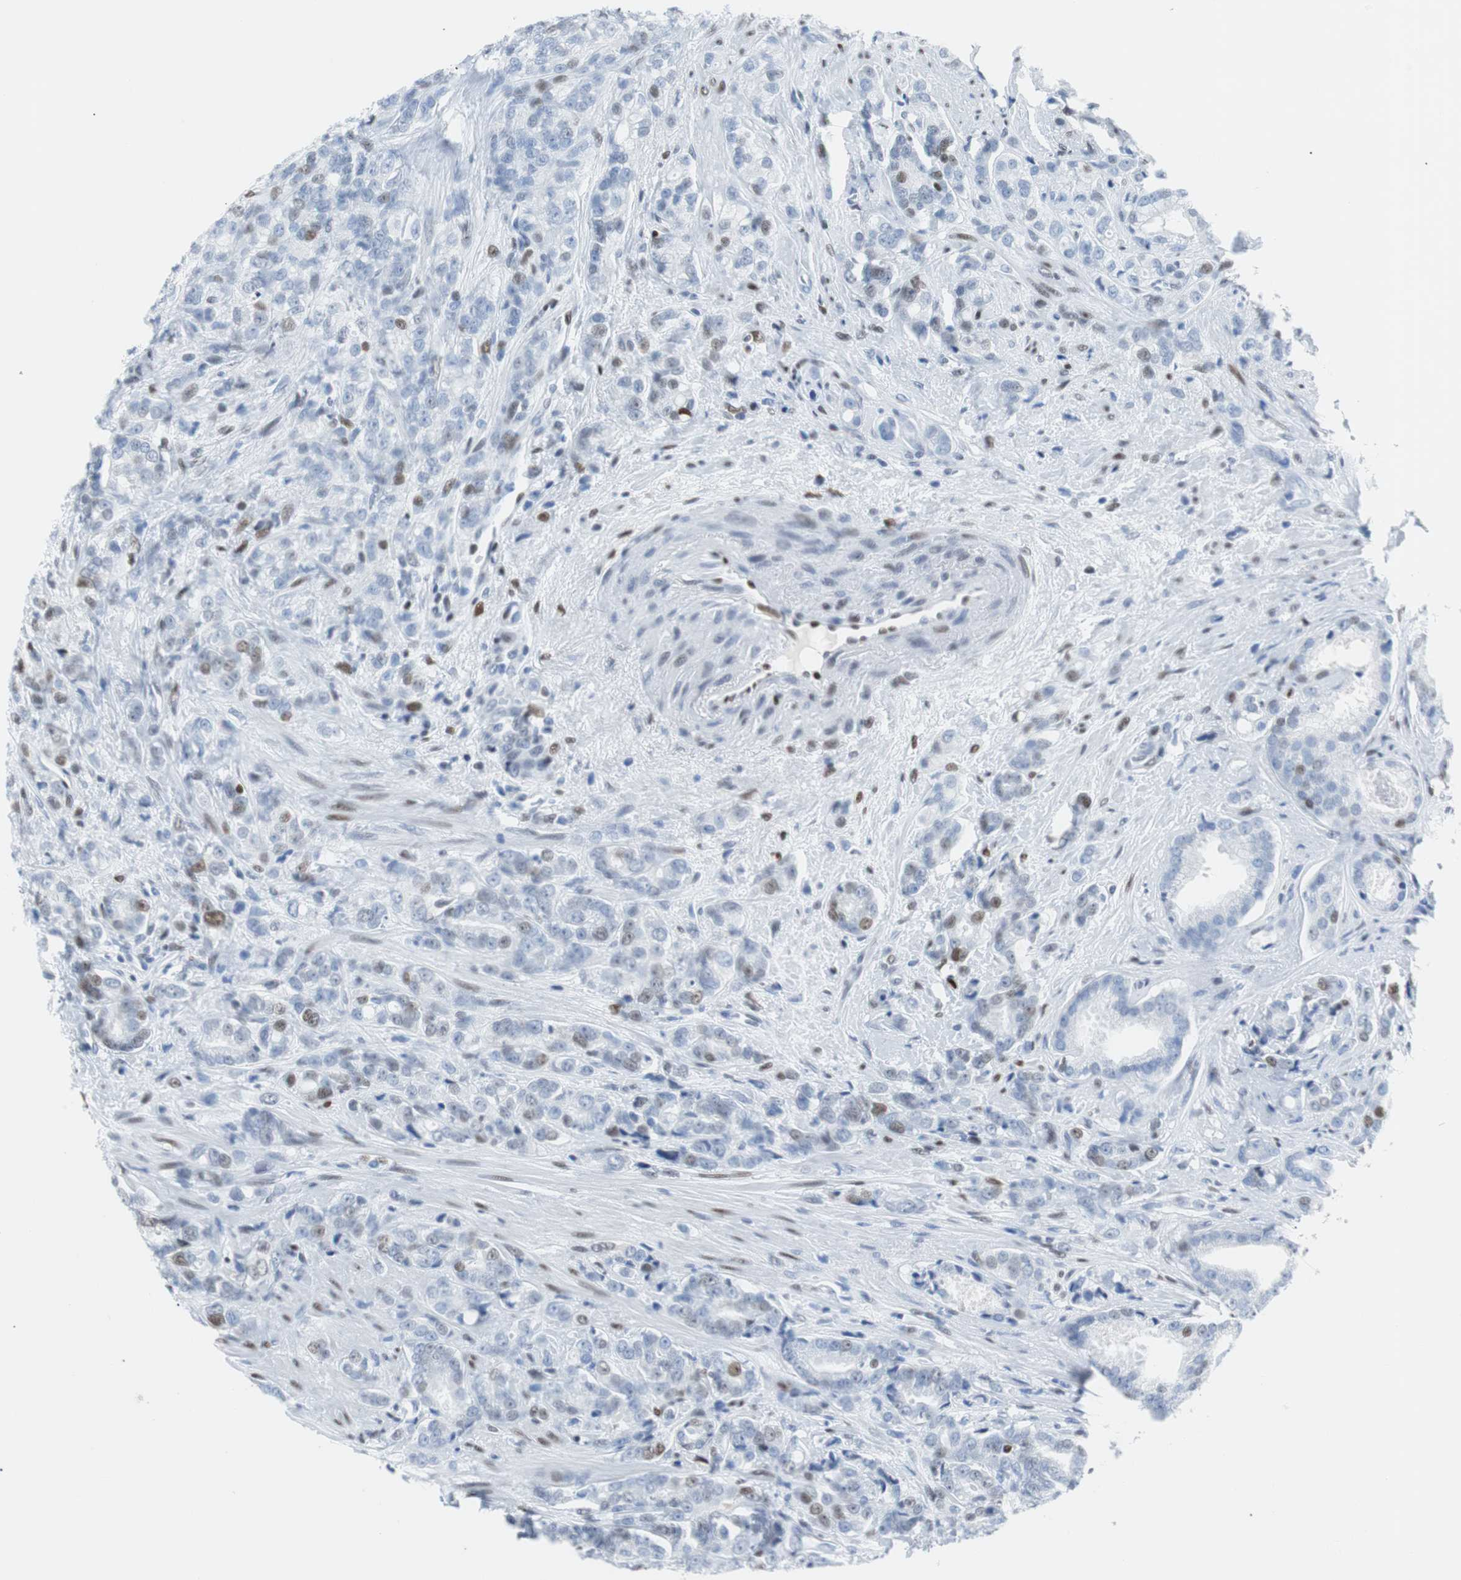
{"staining": {"intensity": "weak", "quantity": "<25%", "location": "nuclear"}, "tissue": "prostate cancer", "cell_type": "Tumor cells", "image_type": "cancer", "snomed": [{"axis": "morphology", "description": "Adenocarcinoma, Low grade"}, {"axis": "topography", "description": "Prostate"}], "caption": "Adenocarcinoma (low-grade) (prostate) was stained to show a protein in brown. There is no significant positivity in tumor cells.", "gene": "JUN", "patient": {"sex": "male", "age": 58}}